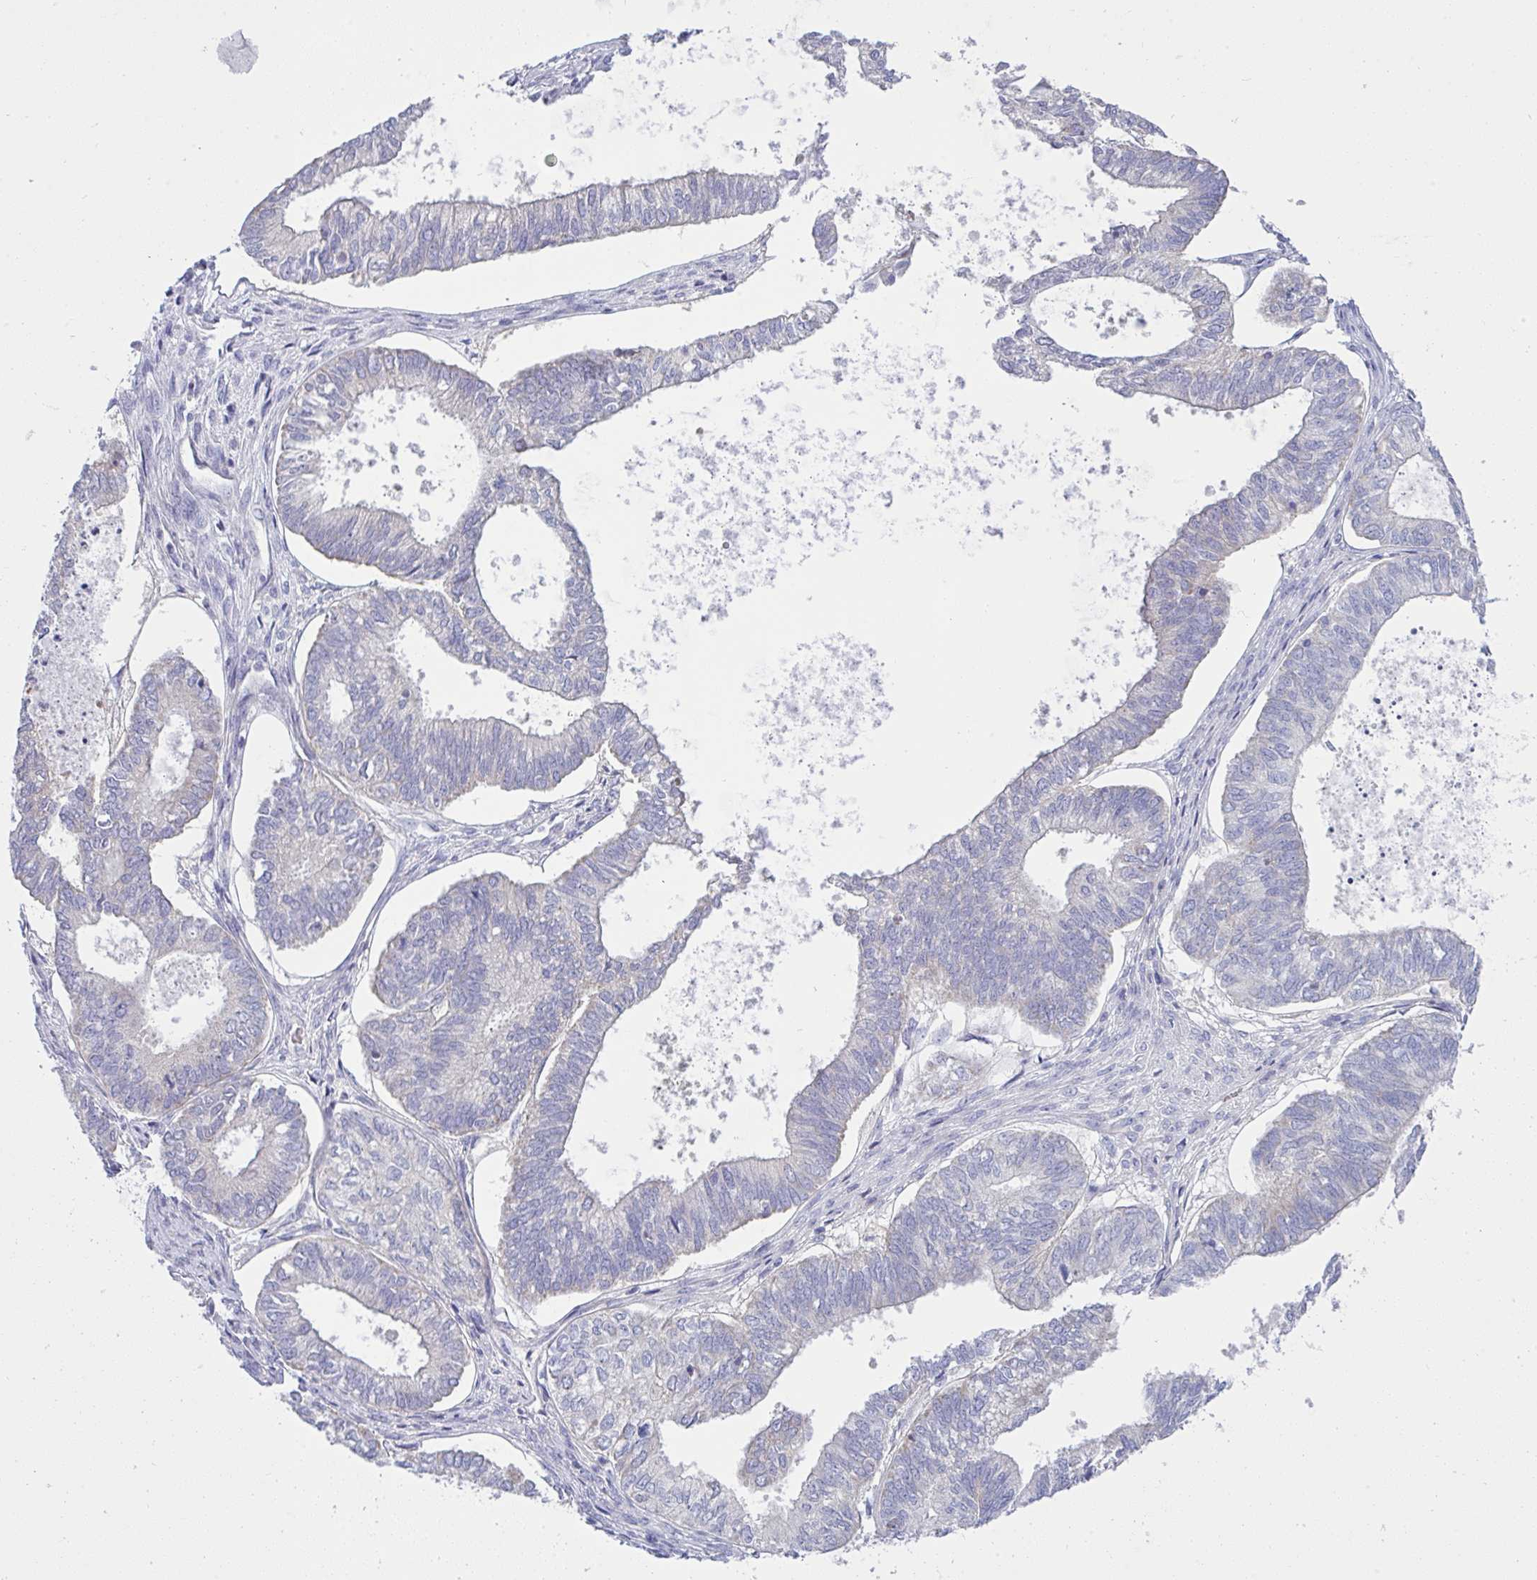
{"staining": {"intensity": "negative", "quantity": "none", "location": "none"}, "tissue": "ovarian cancer", "cell_type": "Tumor cells", "image_type": "cancer", "snomed": [{"axis": "morphology", "description": "Carcinoma, endometroid"}, {"axis": "topography", "description": "Ovary"}], "caption": "Immunohistochemistry (IHC) photomicrograph of ovarian endometroid carcinoma stained for a protein (brown), which displays no expression in tumor cells.", "gene": "NTN1", "patient": {"sex": "female", "age": 64}}